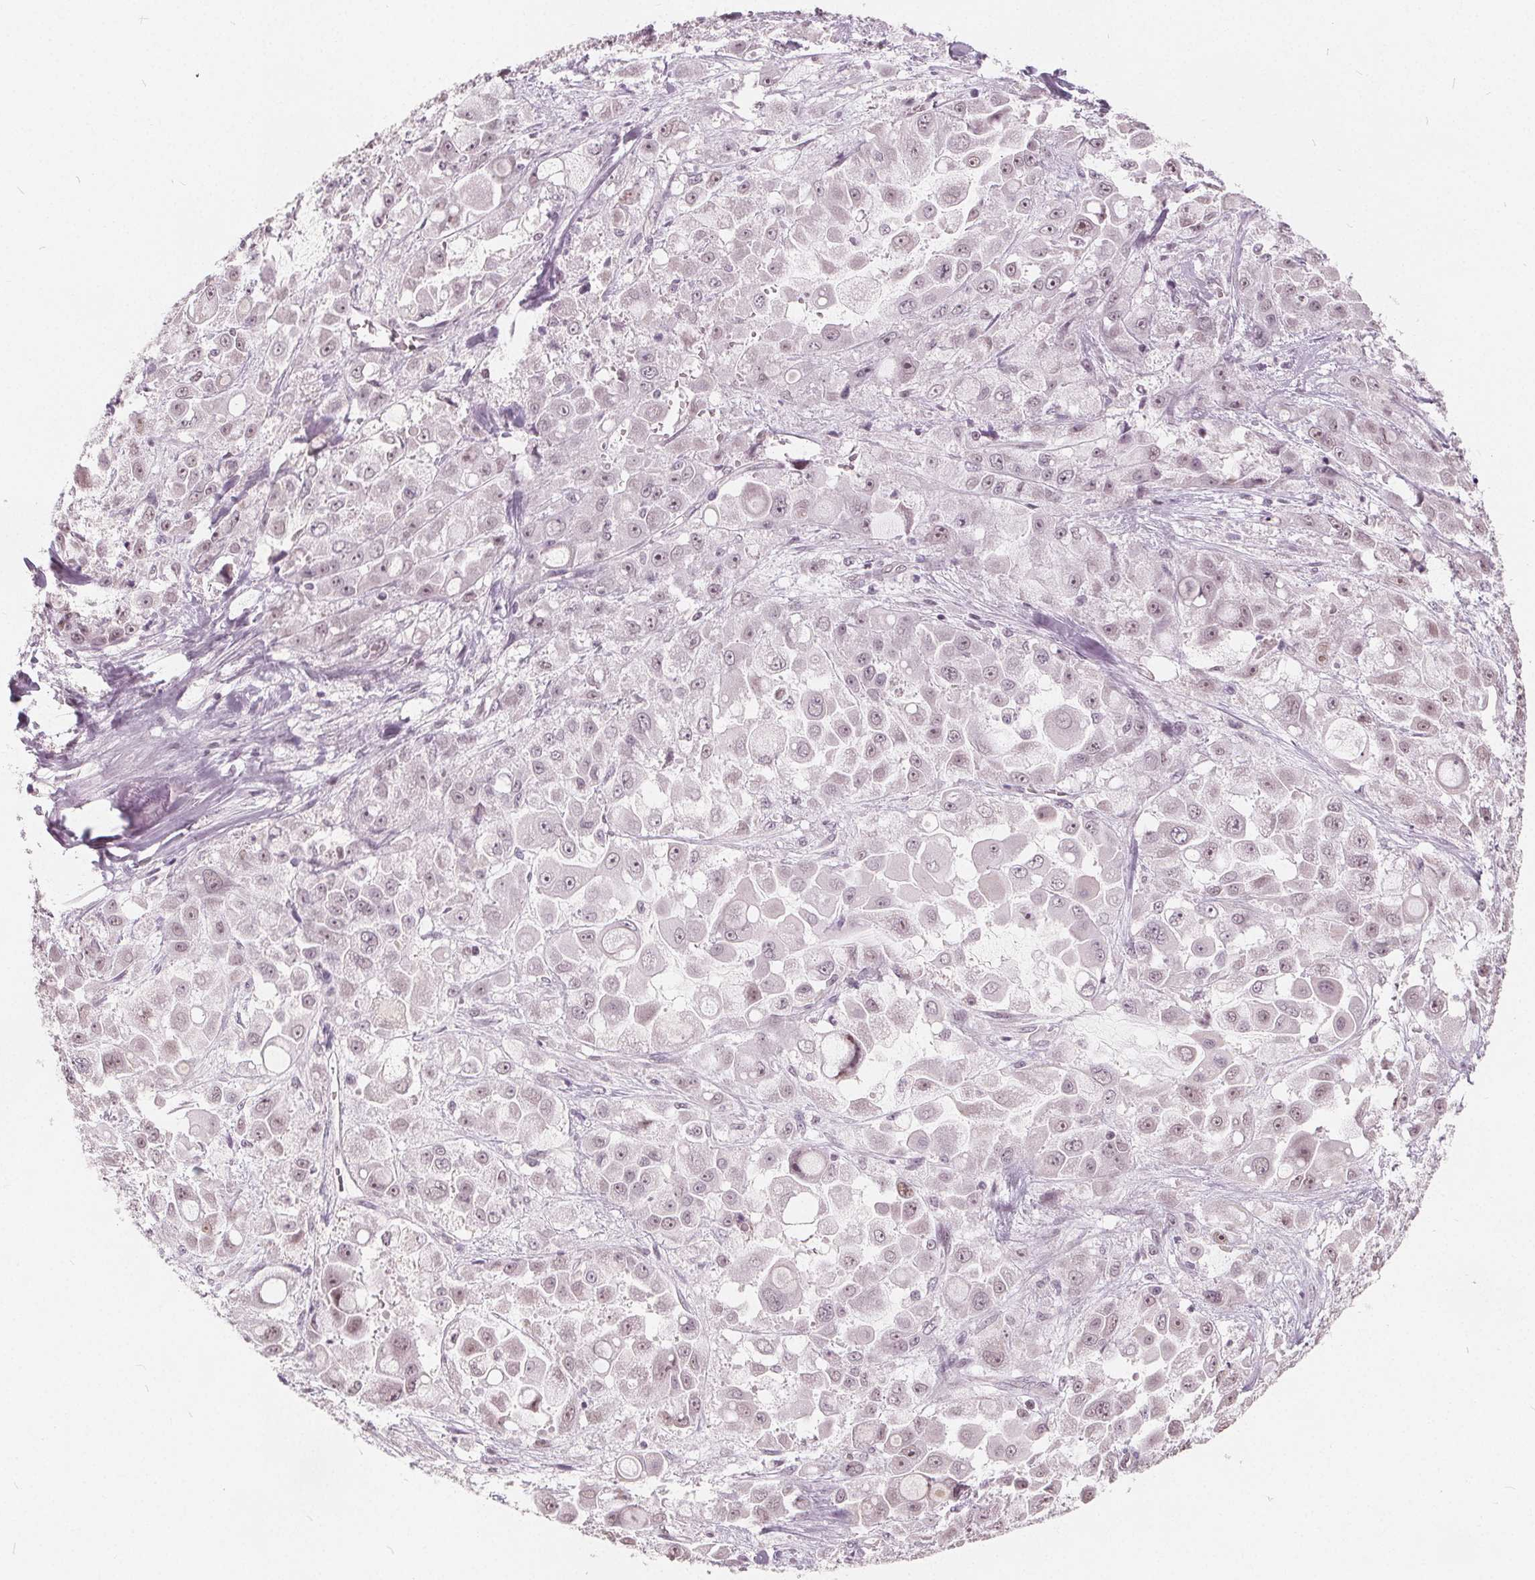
{"staining": {"intensity": "weak", "quantity": "<25%", "location": "nuclear"}, "tissue": "stomach cancer", "cell_type": "Tumor cells", "image_type": "cancer", "snomed": [{"axis": "morphology", "description": "Adenocarcinoma, NOS"}, {"axis": "topography", "description": "Stomach"}], "caption": "IHC of human stomach cancer (adenocarcinoma) shows no expression in tumor cells.", "gene": "NUP210L", "patient": {"sex": "female", "age": 76}}